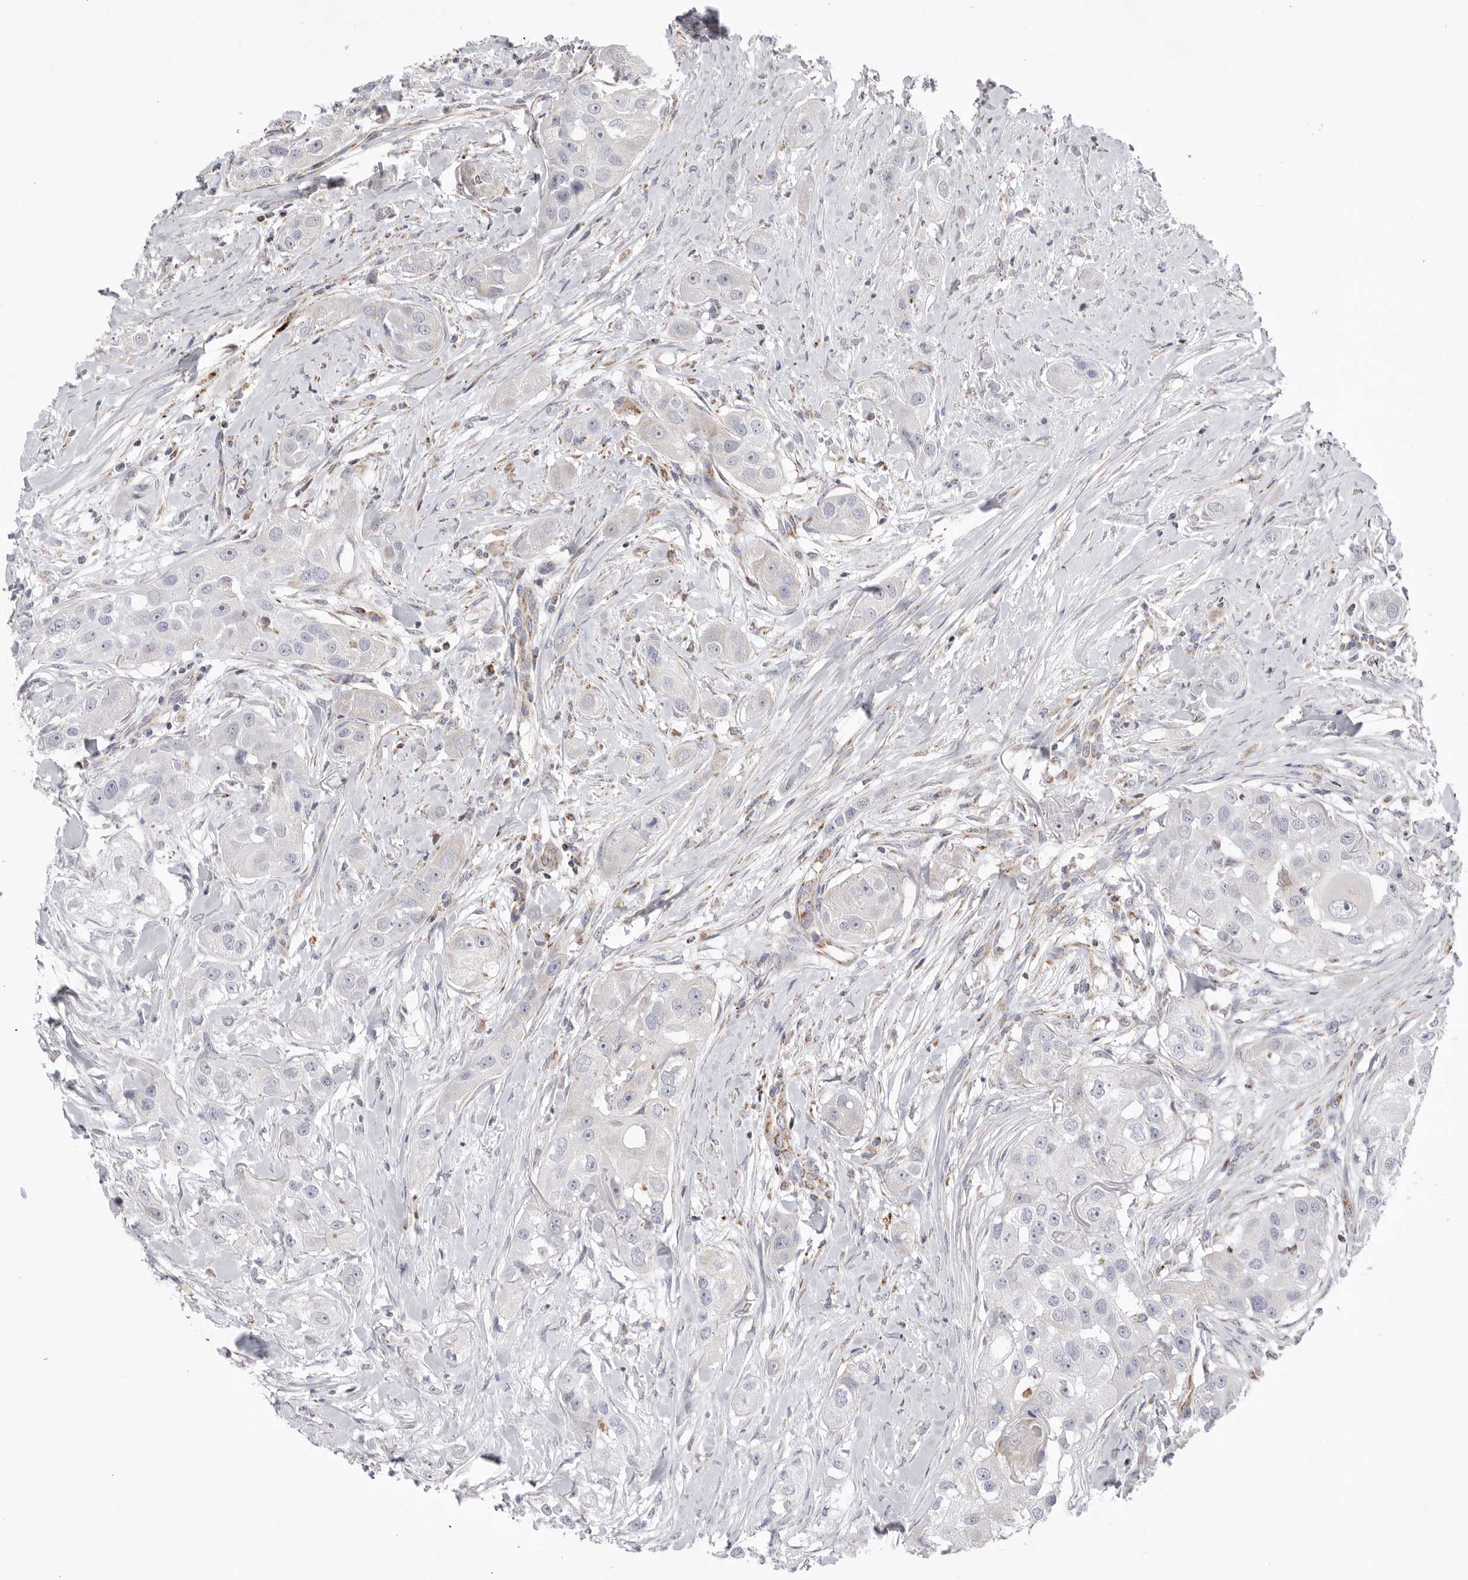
{"staining": {"intensity": "negative", "quantity": "none", "location": "none"}, "tissue": "head and neck cancer", "cell_type": "Tumor cells", "image_type": "cancer", "snomed": [{"axis": "morphology", "description": "Normal tissue, NOS"}, {"axis": "morphology", "description": "Squamous cell carcinoma, NOS"}, {"axis": "topography", "description": "Skeletal muscle"}, {"axis": "topography", "description": "Head-Neck"}], "caption": "Photomicrograph shows no protein positivity in tumor cells of head and neck cancer tissue.", "gene": "VDAC3", "patient": {"sex": "male", "age": 51}}